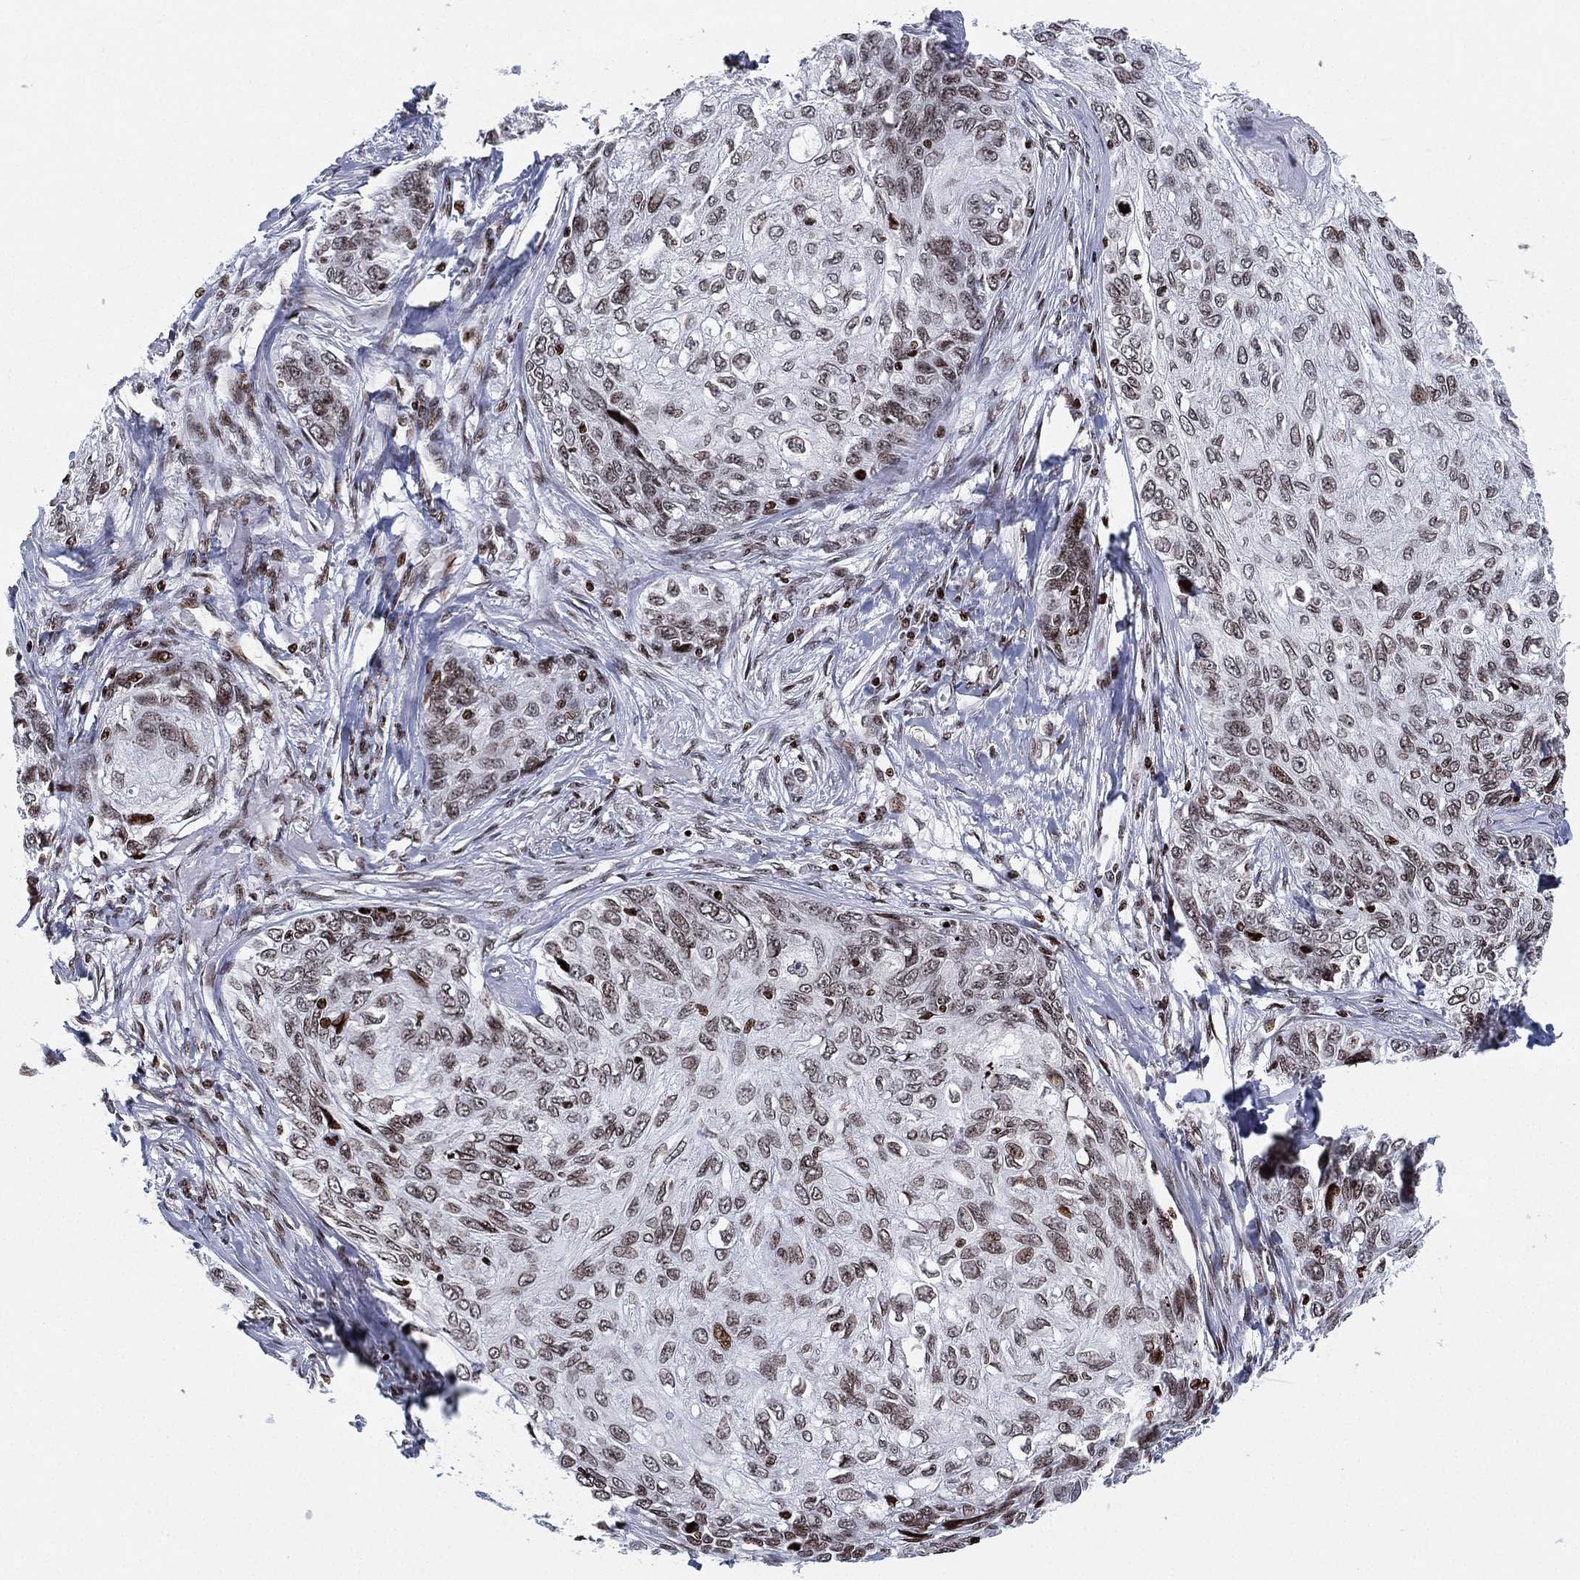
{"staining": {"intensity": "weak", "quantity": "25%-75%", "location": "nuclear"}, "tissue": "skin cancer", "cell_type": "Tumor cells", "image_type": "cancer", "snomed": [{"axis": "morphology", "description": "Squamous cell carcinoma, NOS"}, {"axis": "topography", "description": "Skin"}], "caption": "IHC image of neoplastic tissue: skin cancer (squamous cell carcinoma) stained using immunohistochemistry (IHC) exhibits low levels of weak protein expression localized specifically in the nuclear of tumor cells, appearing as a nuclear brown color.", "gene": "MFSD14A", "patient": {"sex": "male", "age": 92}}